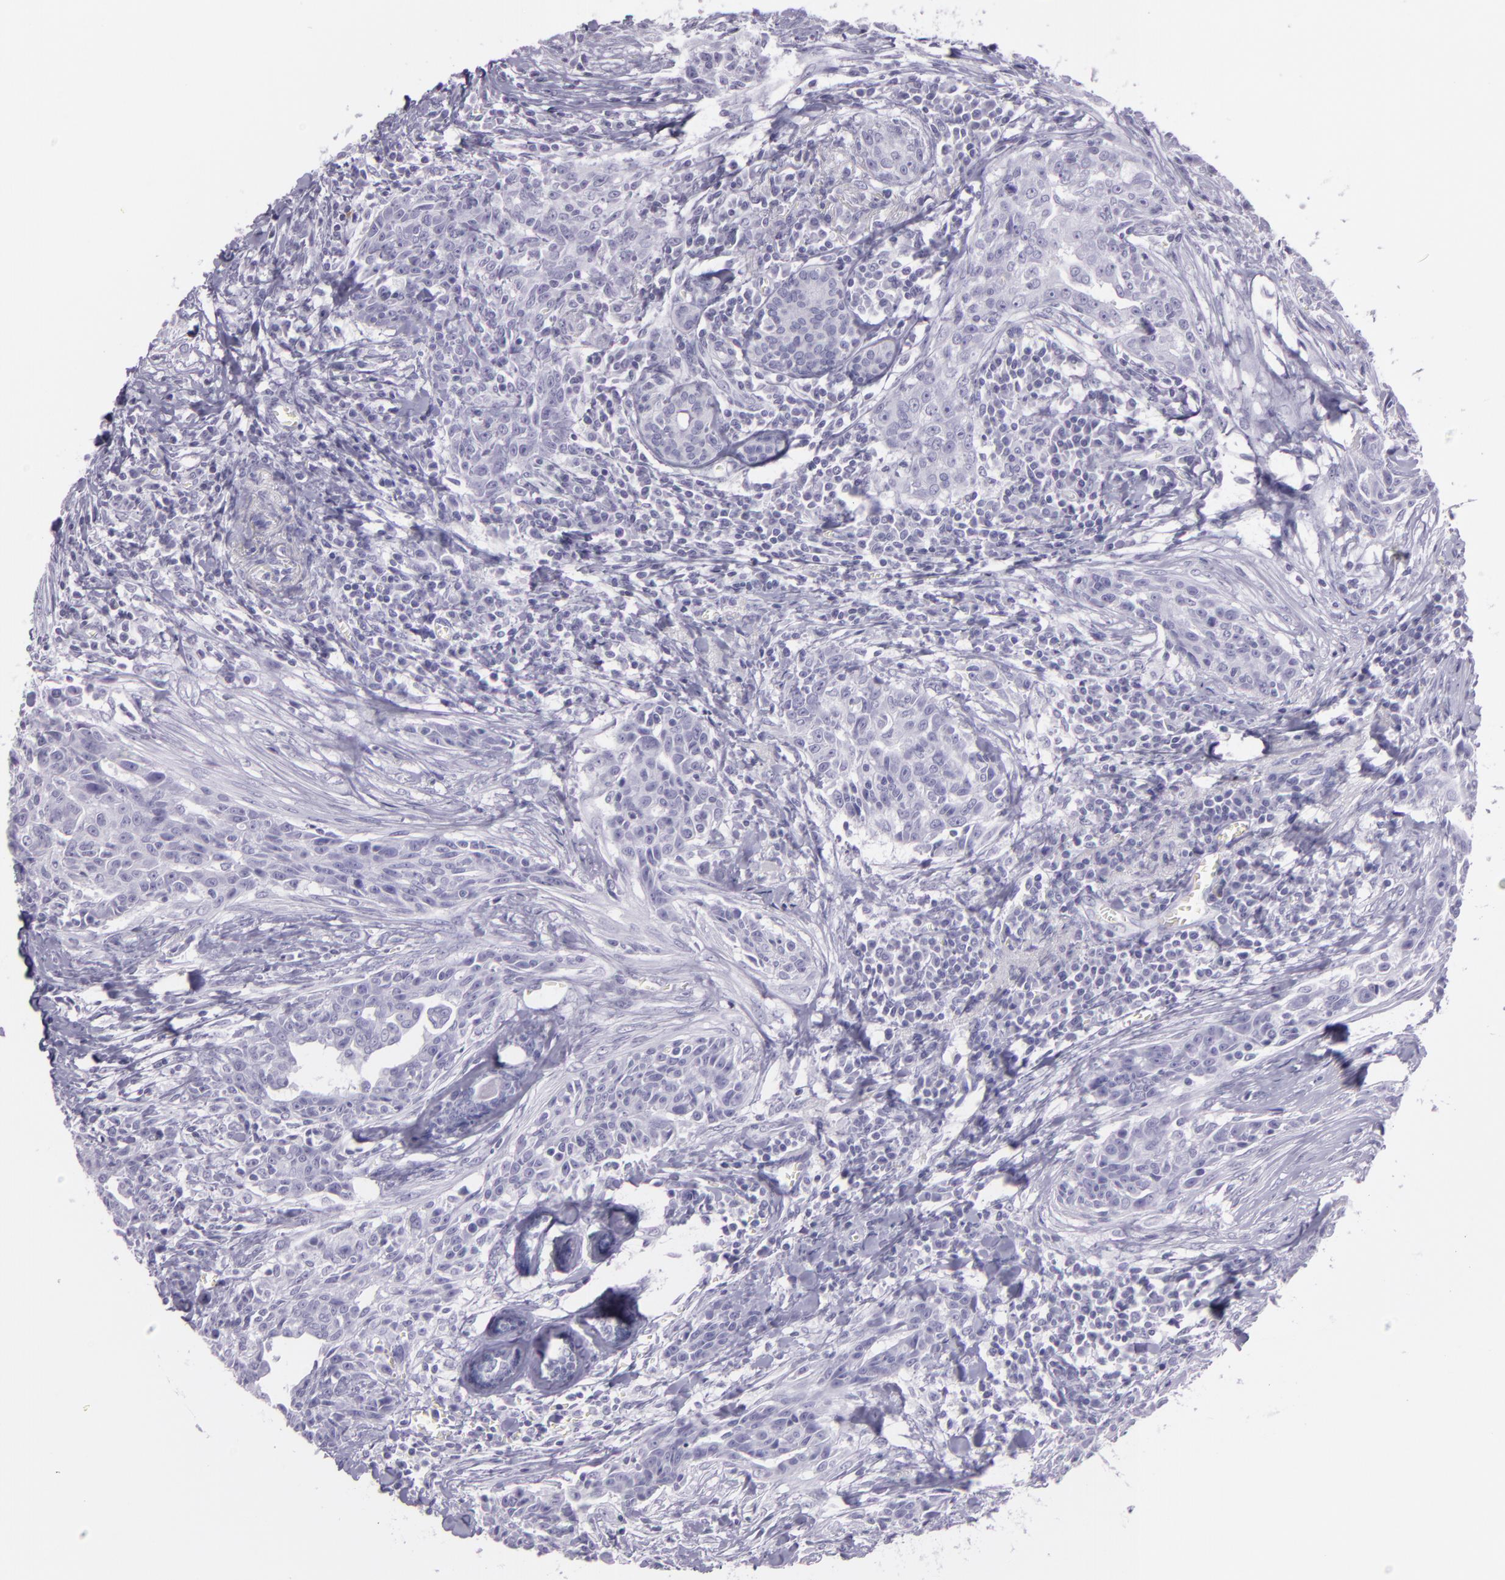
{"staining": {"intensity": "negative", "quantity": "none", "location": "none"}, "tissue": "breast cancer", "cell_type": "Tumor cells", "image_type": "cancer", "snomed": [{"axis": "morphology", "description": "Duct carcinoma"}, {"axis": "topography", "description": "Breast"}], "caption": "Immunohistochemical staining of breast cancer (invasive ductal carcinoma) displays no significant positivity in tumor cells.", "gene": "MUC6", "patient": {"sex": "female", "age": 50}}